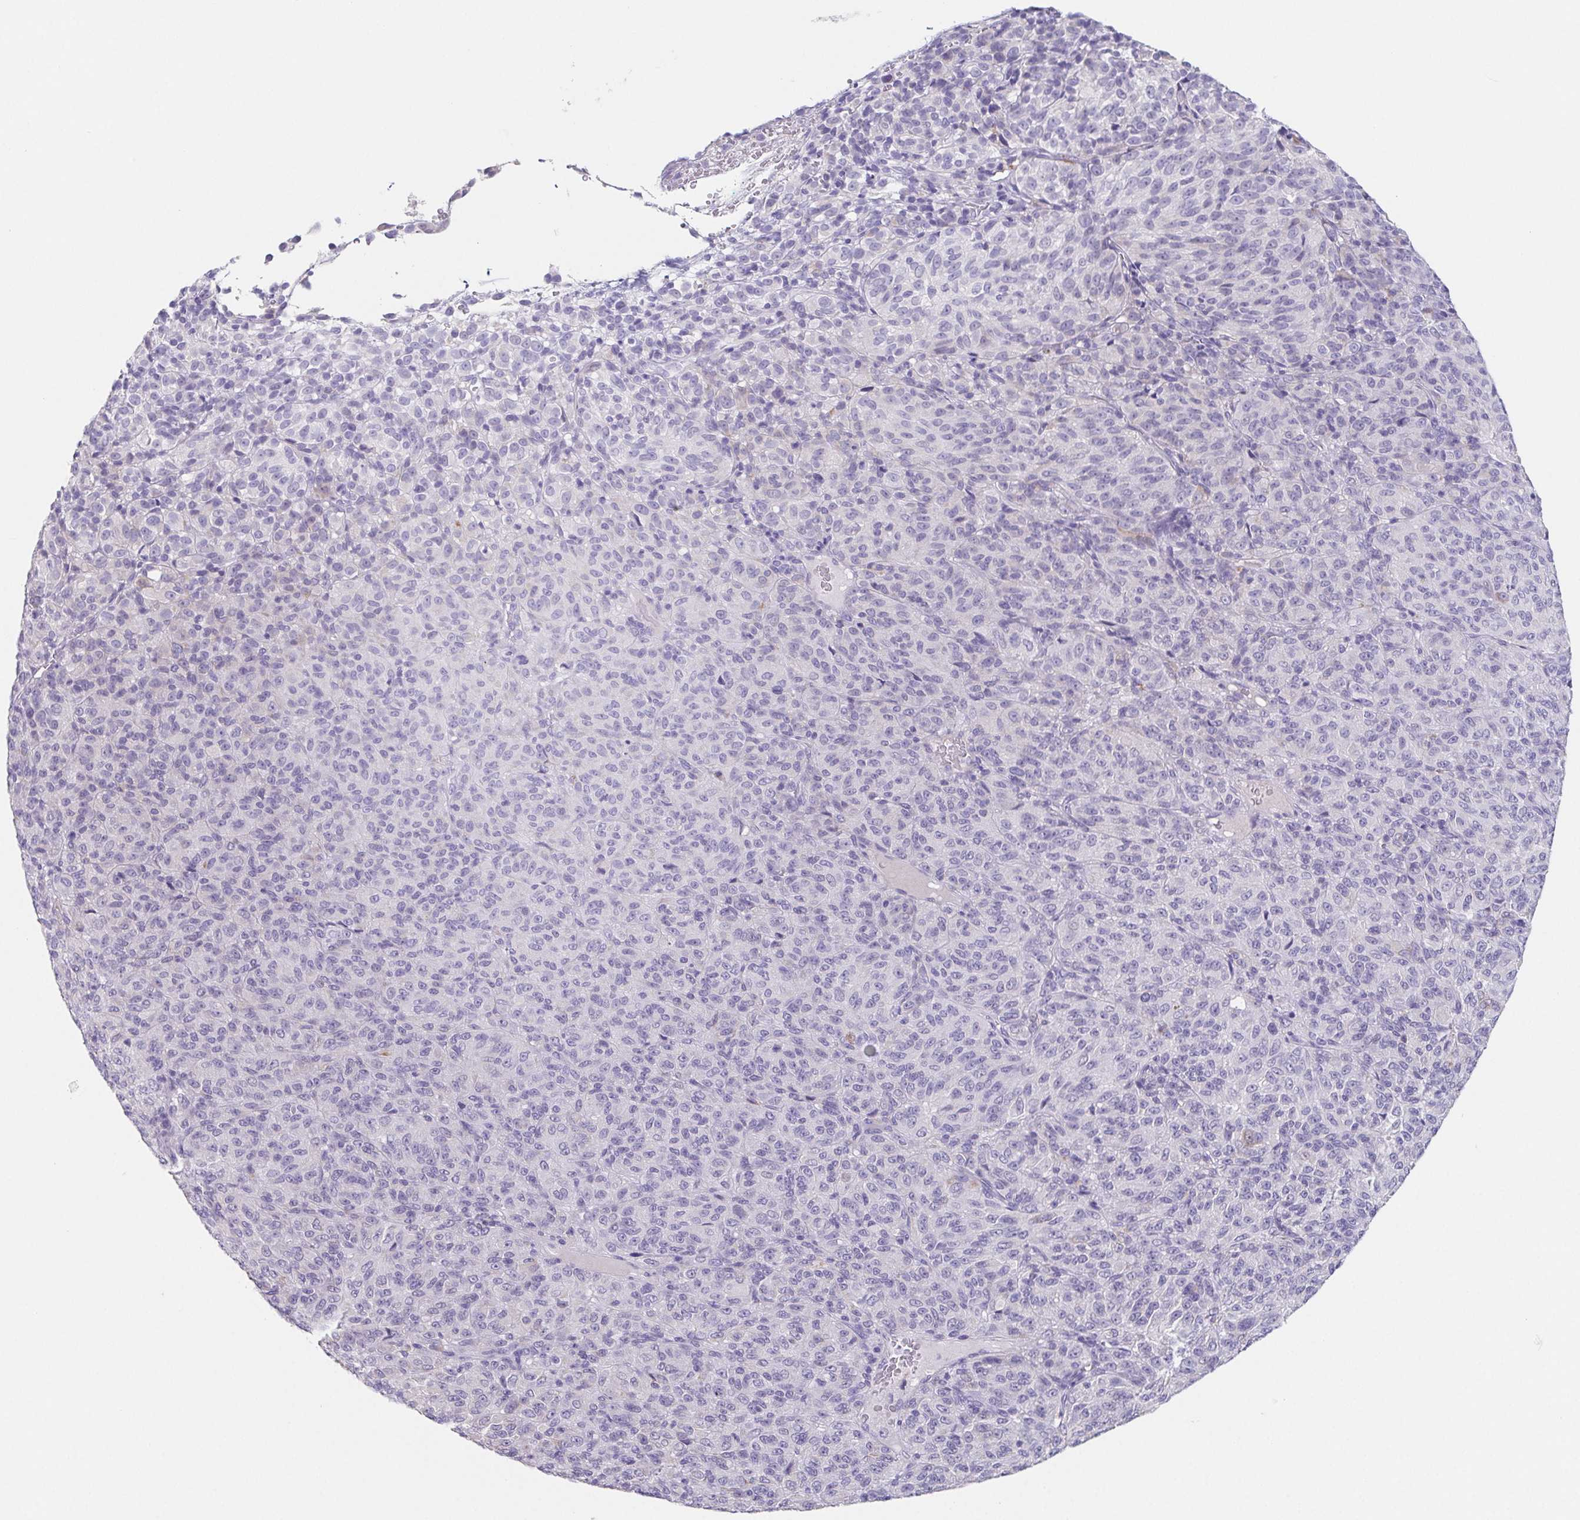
{"staining": {"intensity": "negative", "quantity": "none", "location": "none"}, "tissue": "melanoma", "cell_type": "Tumor cells", "image_type": "cancer", "snomed": [{"axis": "morphology", "description": "Malignant melanoma, Metastatic site"}, {"axis": "topography", "description": "Brain"}], "caption": "High magnification brightfield microscopy of malignant melanoma (metastatic site) stained with DAB (3,3'-diaminobenzidine) (brown) and counterstained with hematoxylin (blue): tumor cells show no significant staining. (Immunohistochemistry, brightfield microscopy, high magnification).", "gene": "HDGFL1", "patient": {"sex": "female", "age": 56}}